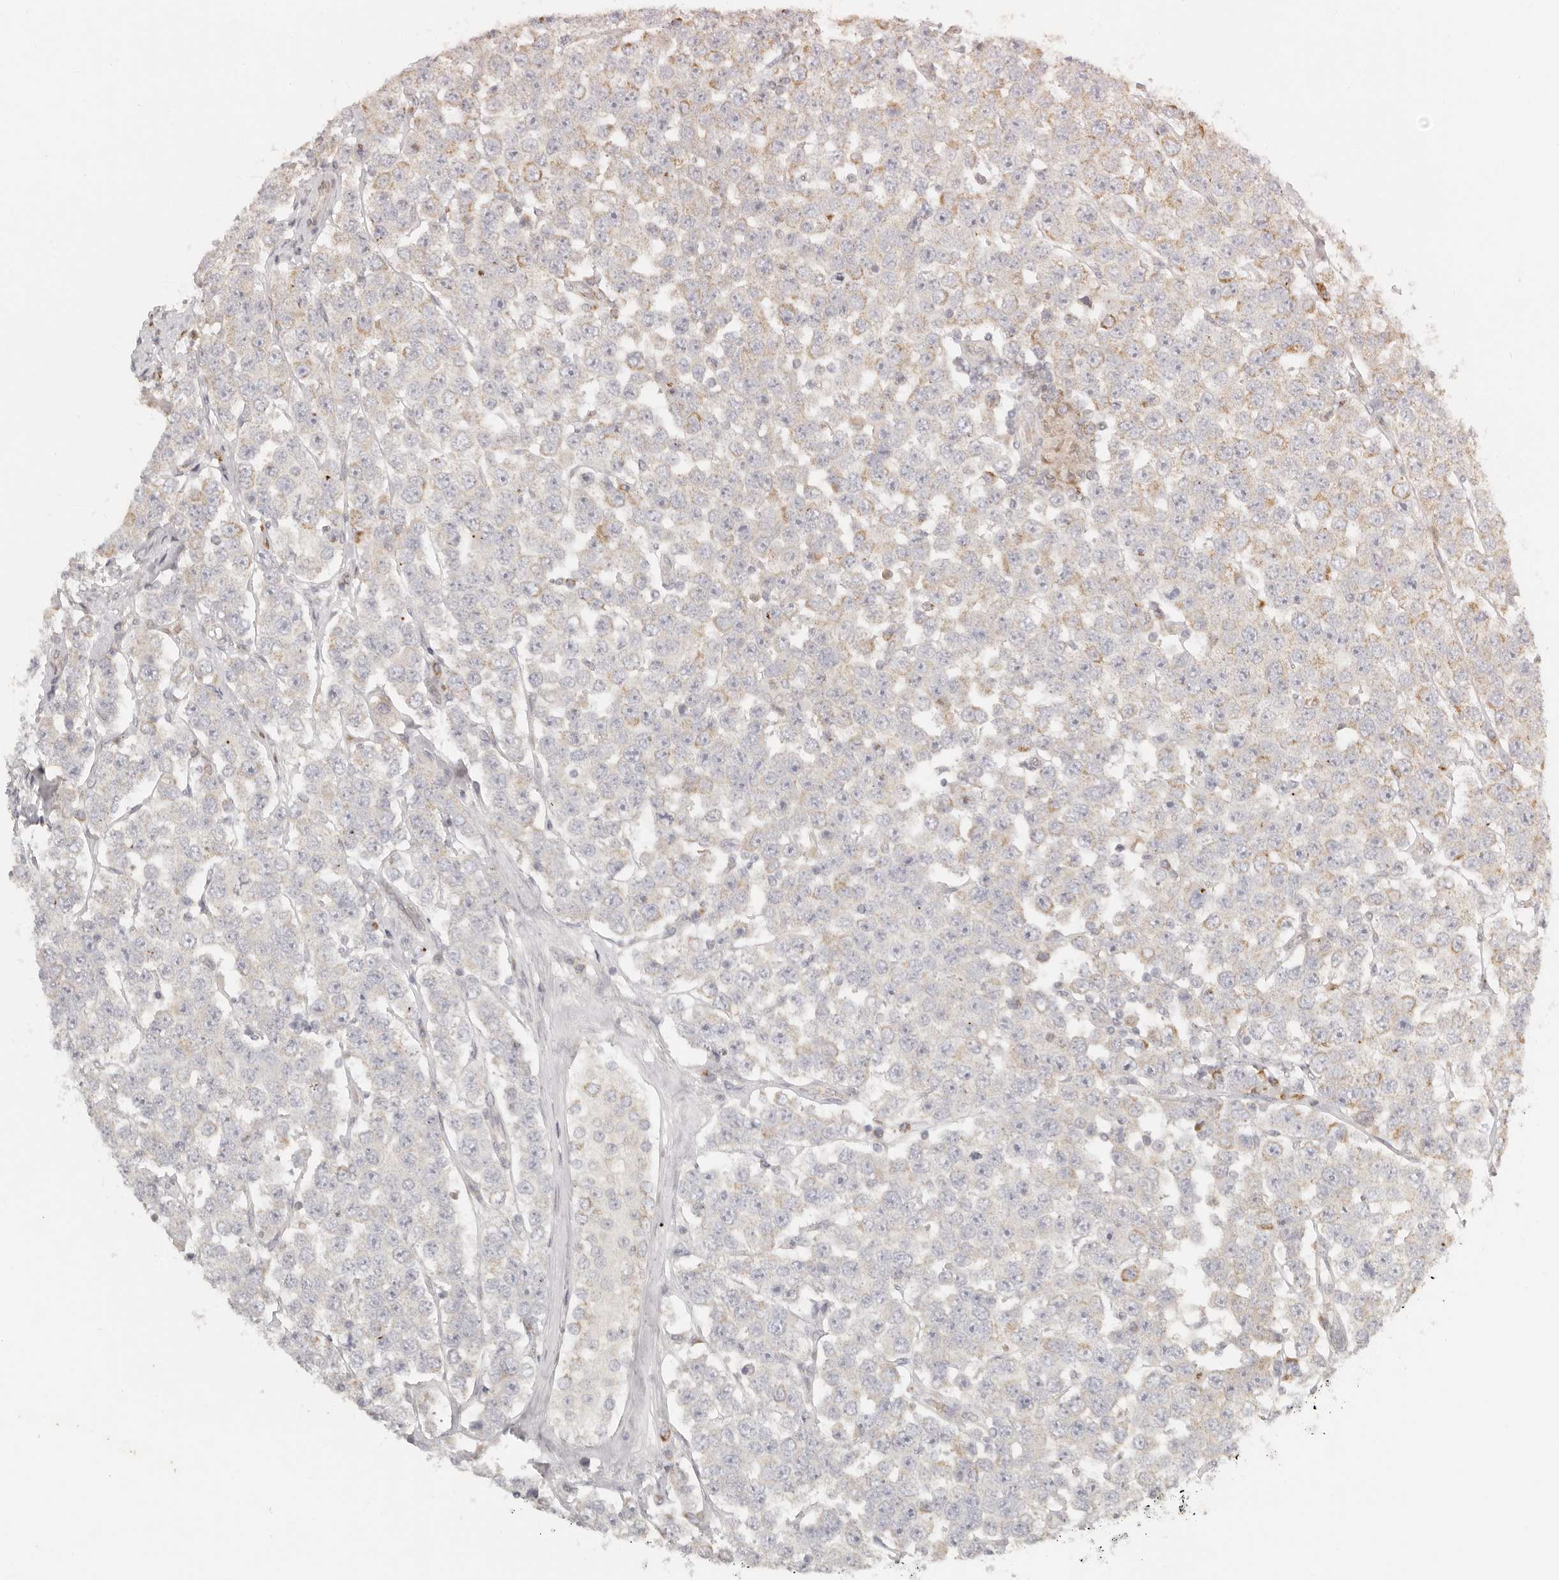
{"staining": {"intensity": "moderate", "quantity": "<25%", "location": "cytoplasmic/membranous"}, "tissue": "testis cancer", "cell_type": "Tumor cells", "image_type": "cancer", "snomed": [{"axis": "morphology", "description": "Seminoma, NOS"}, {"axis": "topography", "description": "Testis"}], "caption": "Moderate cytoplasmic/membranous protein positivity is seen in about <25% of tumor cells in seminoma (testis).", "gene": "KDF1", "patient": {"sex": "male", "age": 28}}